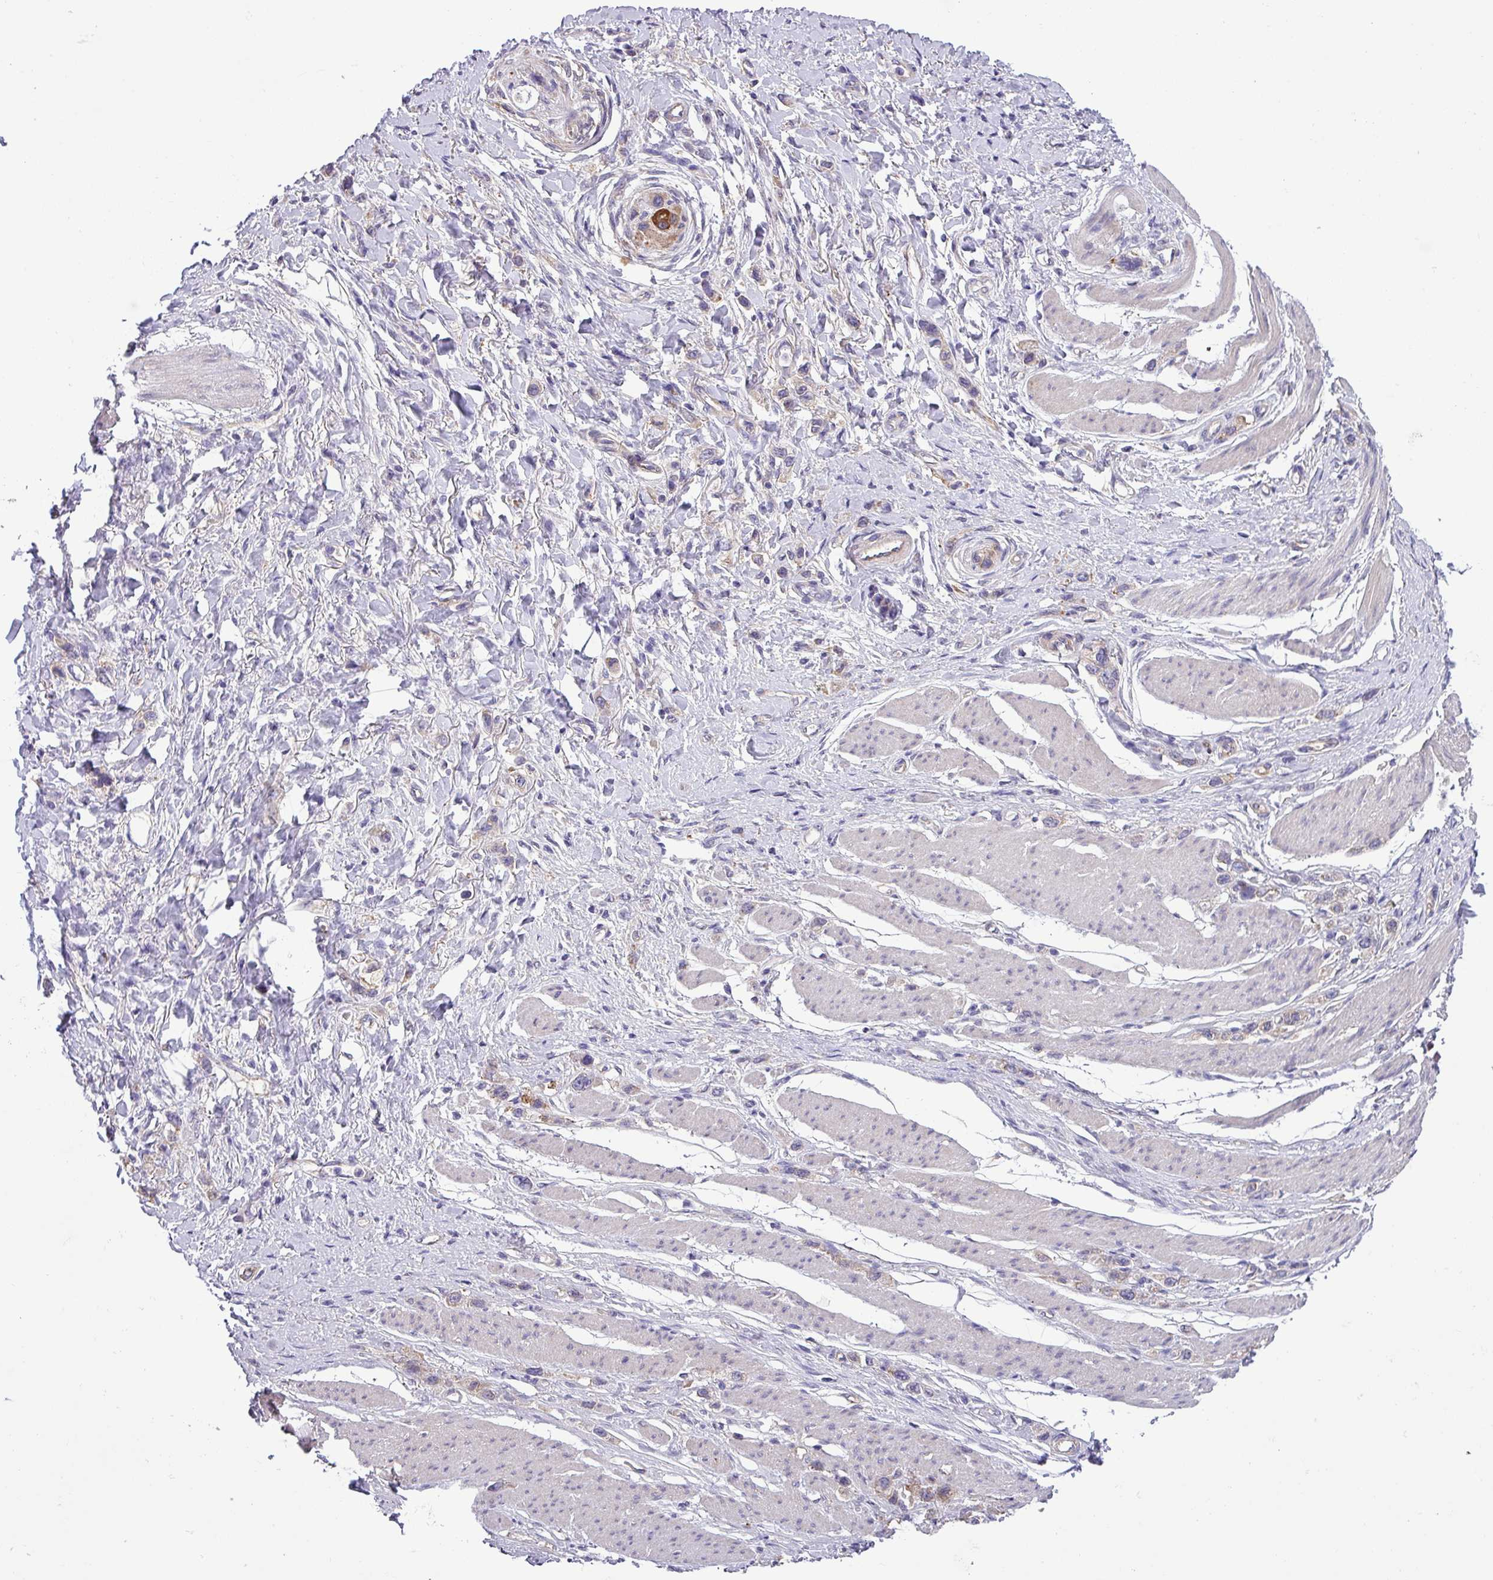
{"staining": {"intensity": "negative", "quantity": "none", "location": "none"}, "tissue": "stomach cancer", "cell_type": "Tumor cells", "image_type": "cancer", "snomed": [{"axis": "morphology", "description": "Adenocarcinoma, NOS"}, {"axis": "topography", "description": "Stomach"}], "caption": "This is an immunohistochemistry (IHC) image of stomach cancer. There is no expression in tumor cells.", "gene": "SLC23A2", "patient": {"sex": "female", "age": 65}}